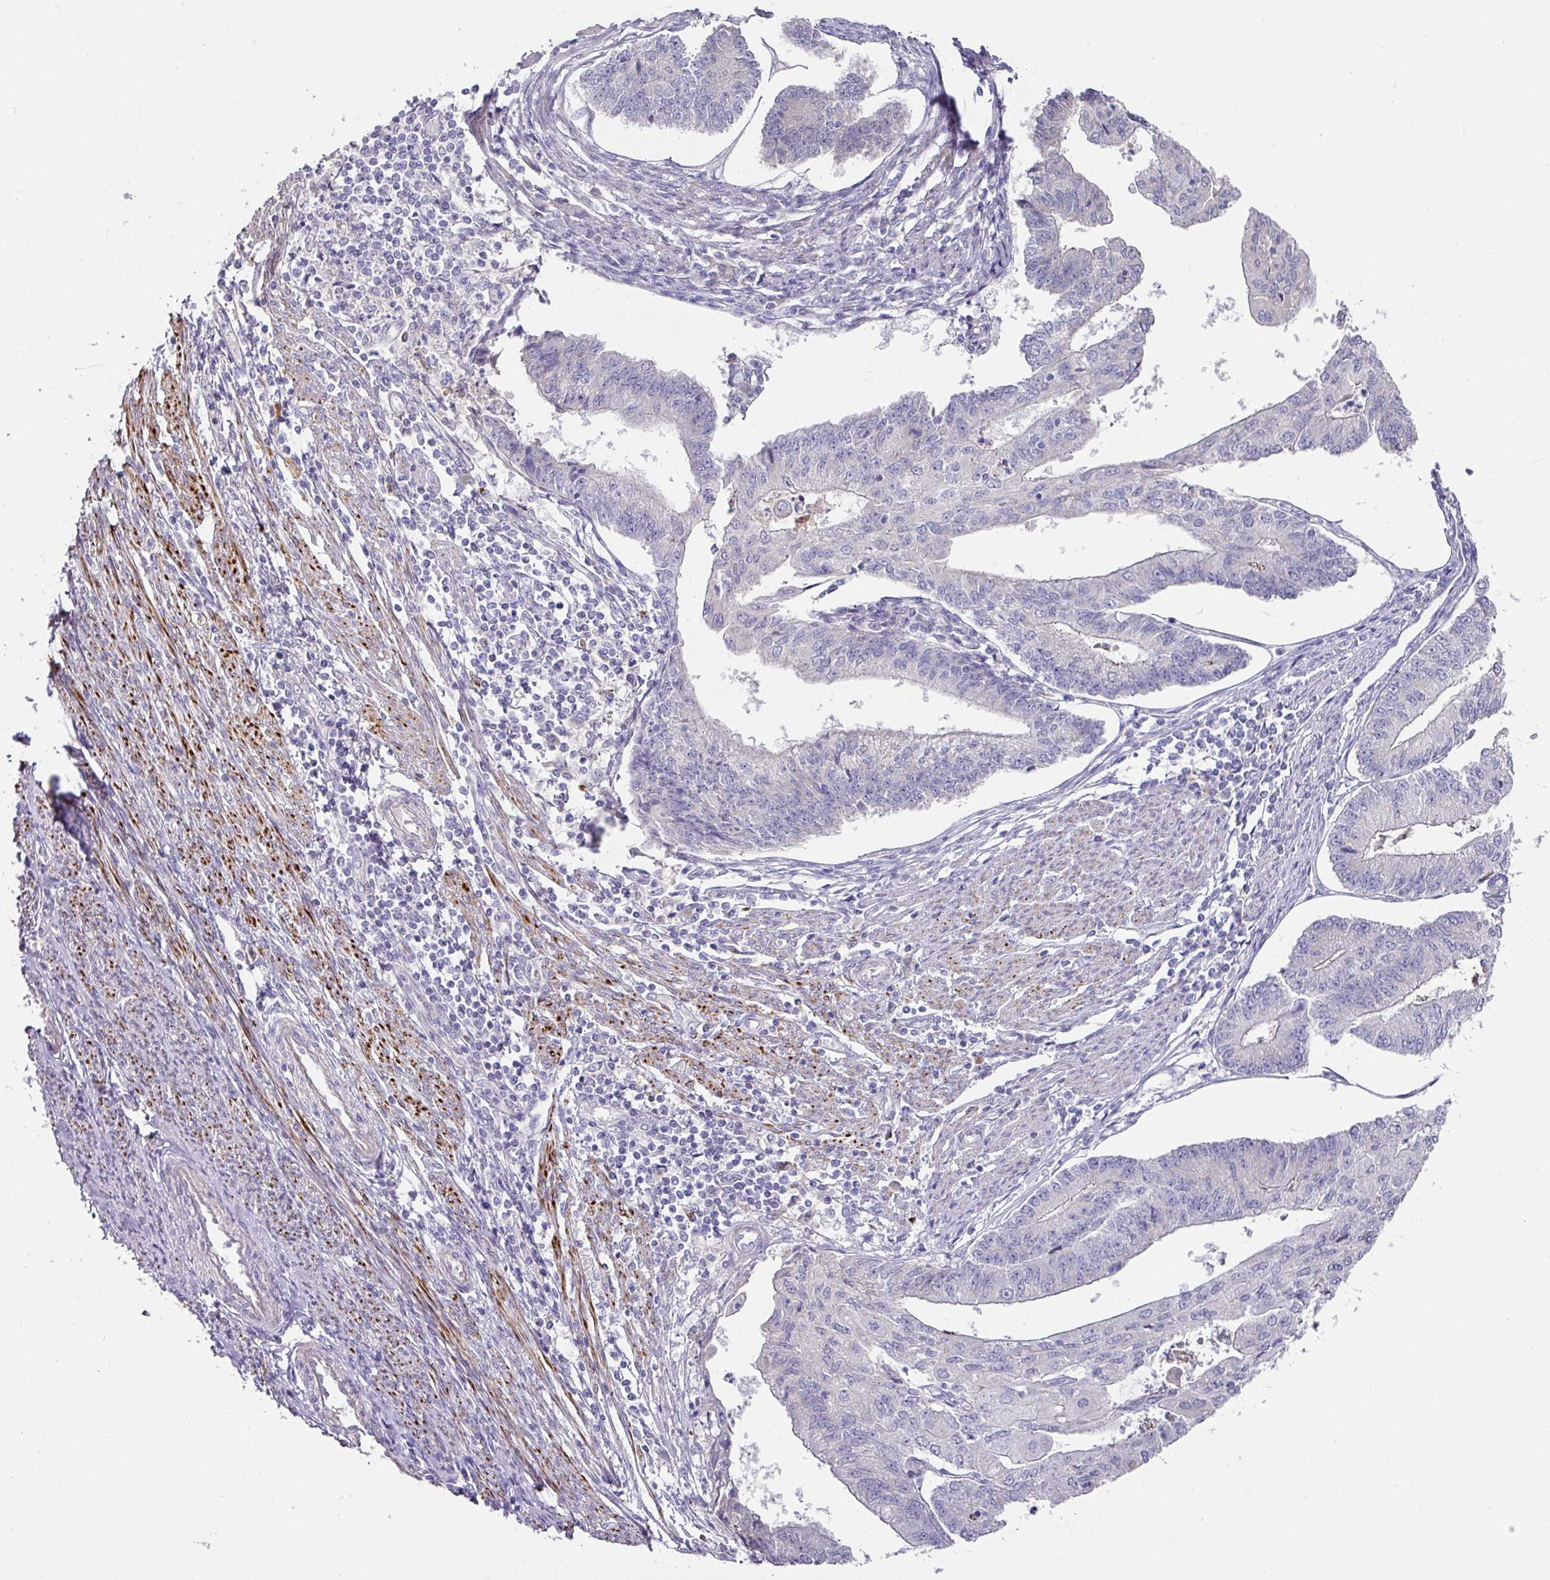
{"staining": {"intensity": "negative", "quantity": "none", "location": "none"}, "tissue": "endometrial cancer", "cell_type": "Tumor cells", "image_type": "cancer", "snomed": [{"axis": "morphology", "description": "Adenocarcinoma, NOS"}, {"axis": "topography", "description": "Endometrium"}], "caption": "This image is of endometrial cancer stained with immunohistochemistry (IHC) to label a protein in brown with the nuclei are counter-stained blue. There is no expression in tumor cells.", "gene": "TARM1", "patient": {"sex": "female", "age": 56}}